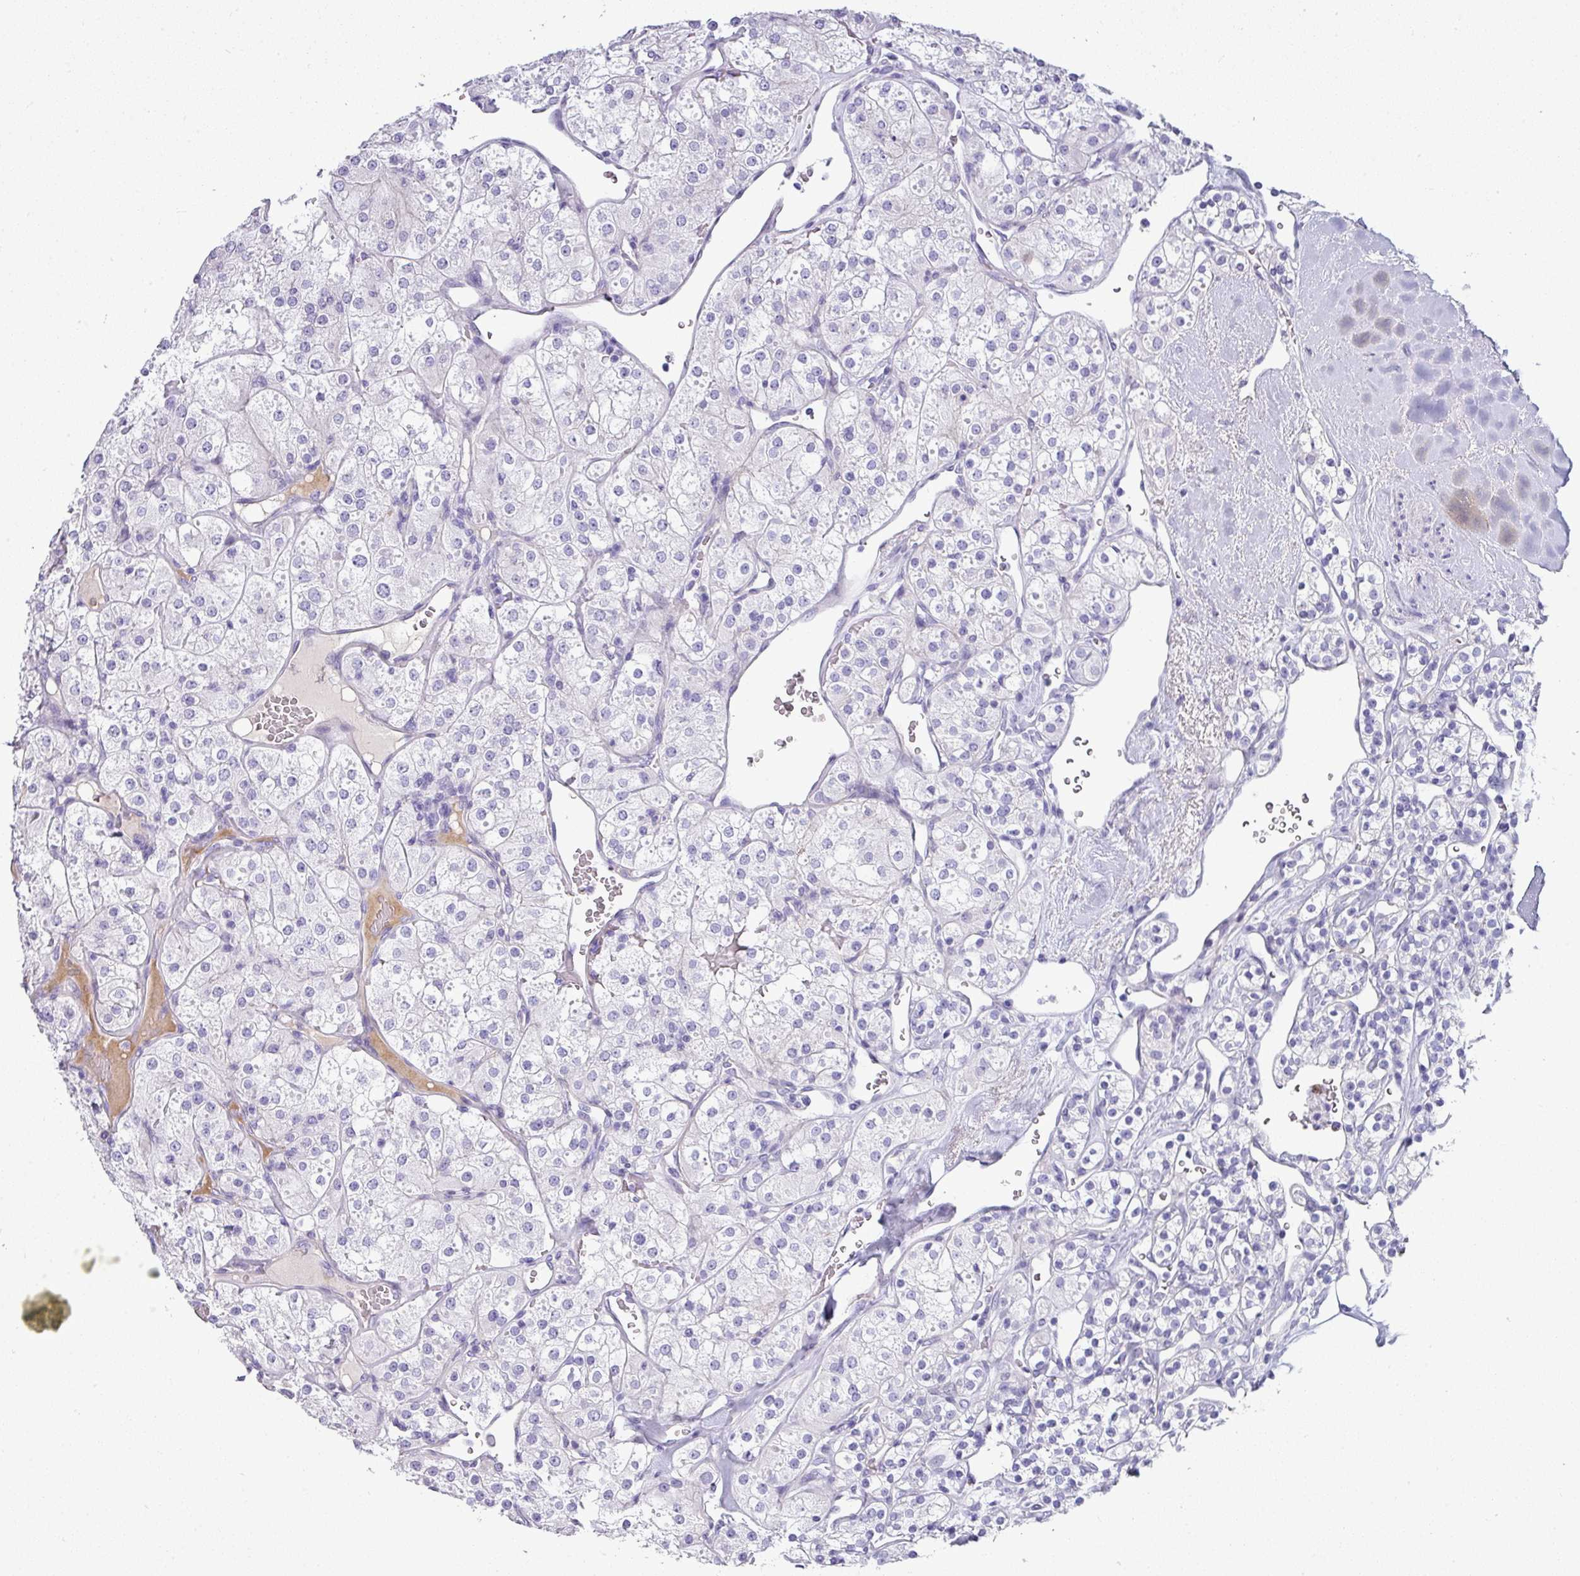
{"staining": {"intensity": "negative", "quantity": "none", "location": "none"}, "tissue": "renal cancer", "cell_type": "Tumor cells", "image_type": "cancer", "snomed": [{"axis": "morphology", "description": "Adenocarcinoma, NOS"}, {"axis": "topography", "description": "Kidney"}], "caption": "The micrograph displays no staining of tumor cells in renal adenocarcinoma.", "gene": "VCX2", "patient": {"sex": "male", "age": 77}}